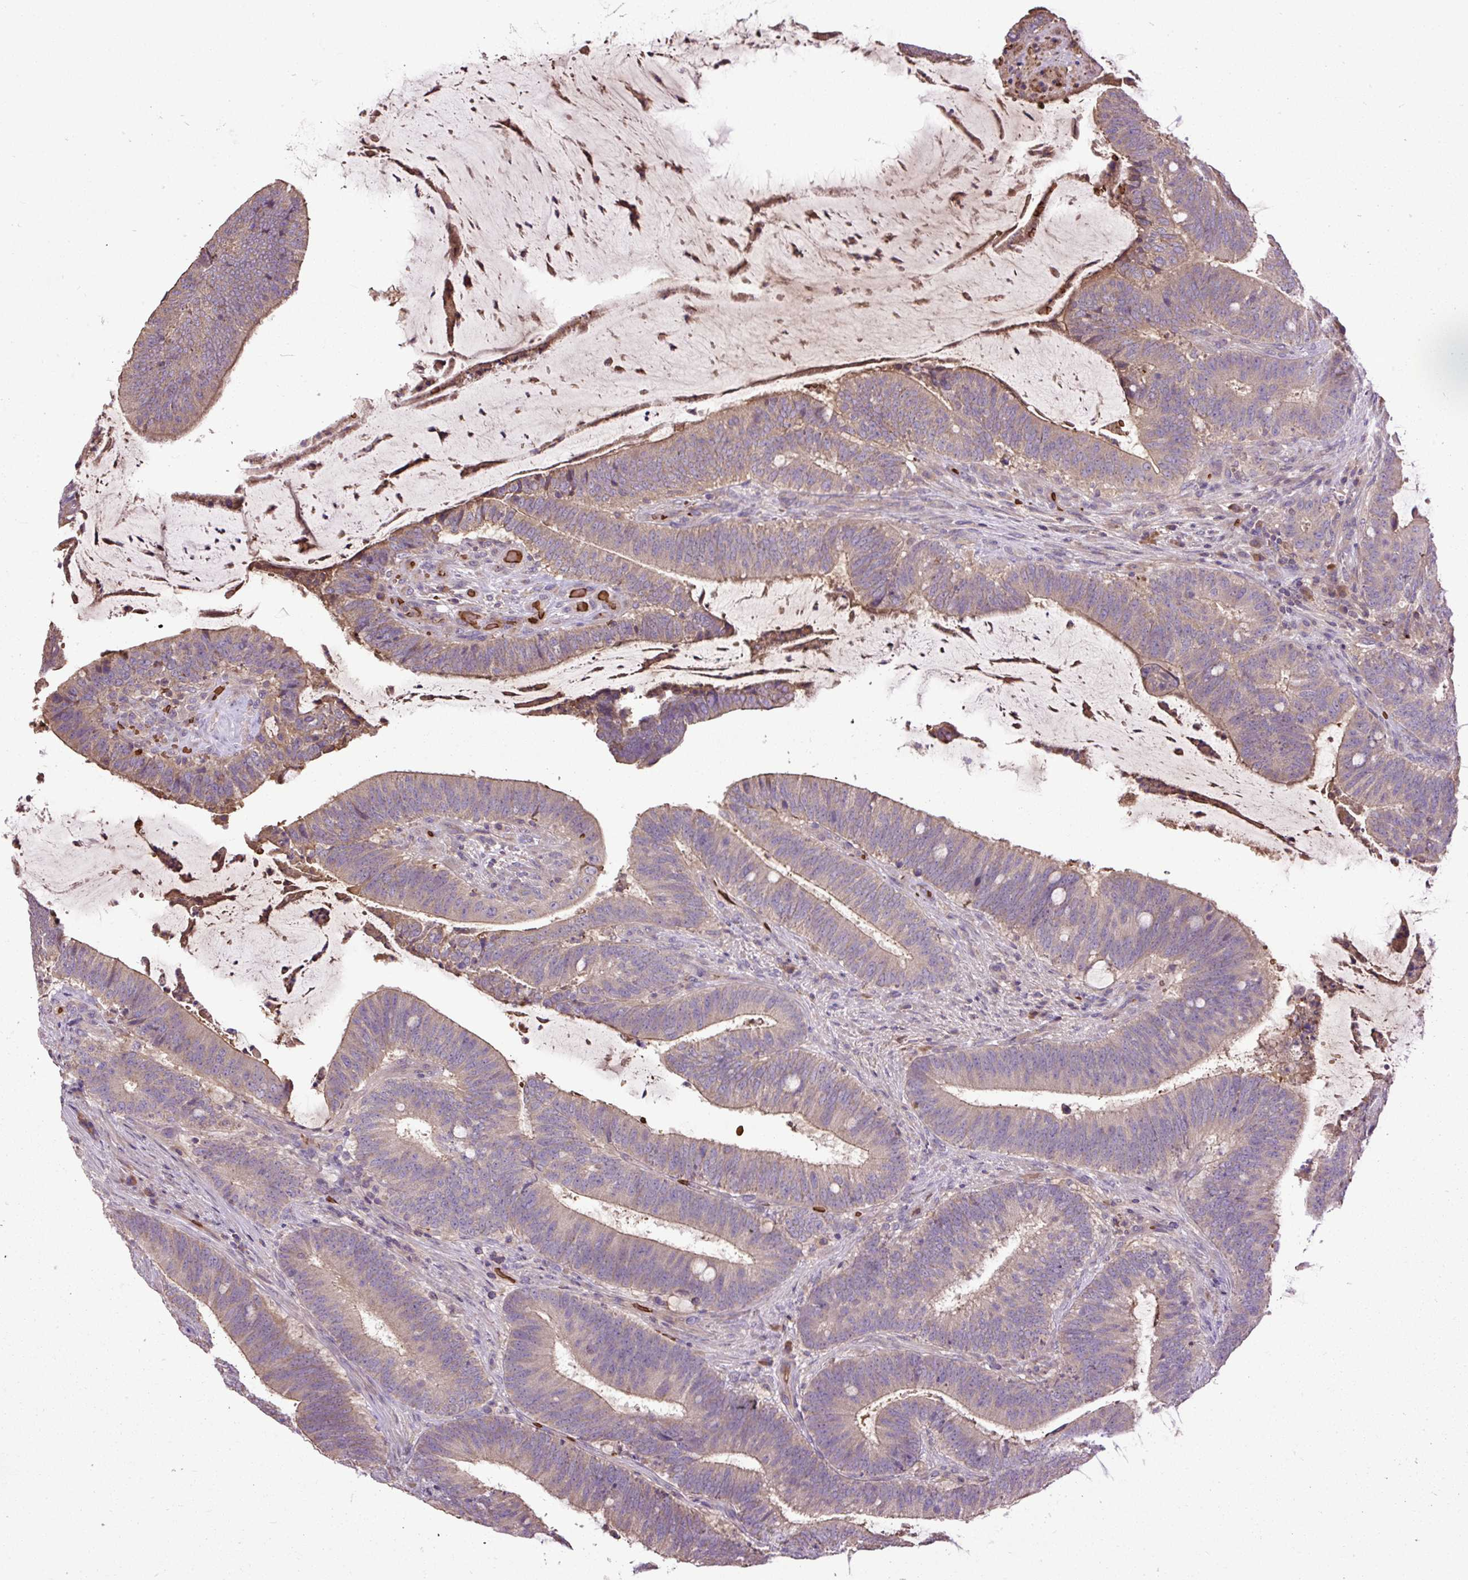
{"staining": {"intensity": "weak", "quantity": "25%-75%", "location": "cytoplasmic/membranous"}, "tissue": "colorectal cancer", "cell_type": "Tumor cells", "image_type": "cancer", "snomed": [{"axis": "morphology", "description": "Adenocarcinoma, NOS"}, {"axis": "topography", "description": "Colon"}], "caption": "A brown stain highlights weak cytoplasmic/membranous expression of a protein in colorectal cancer tumor cells.", "gene": "CXCL13", "patient": {"sex": "female", "age": 43}}